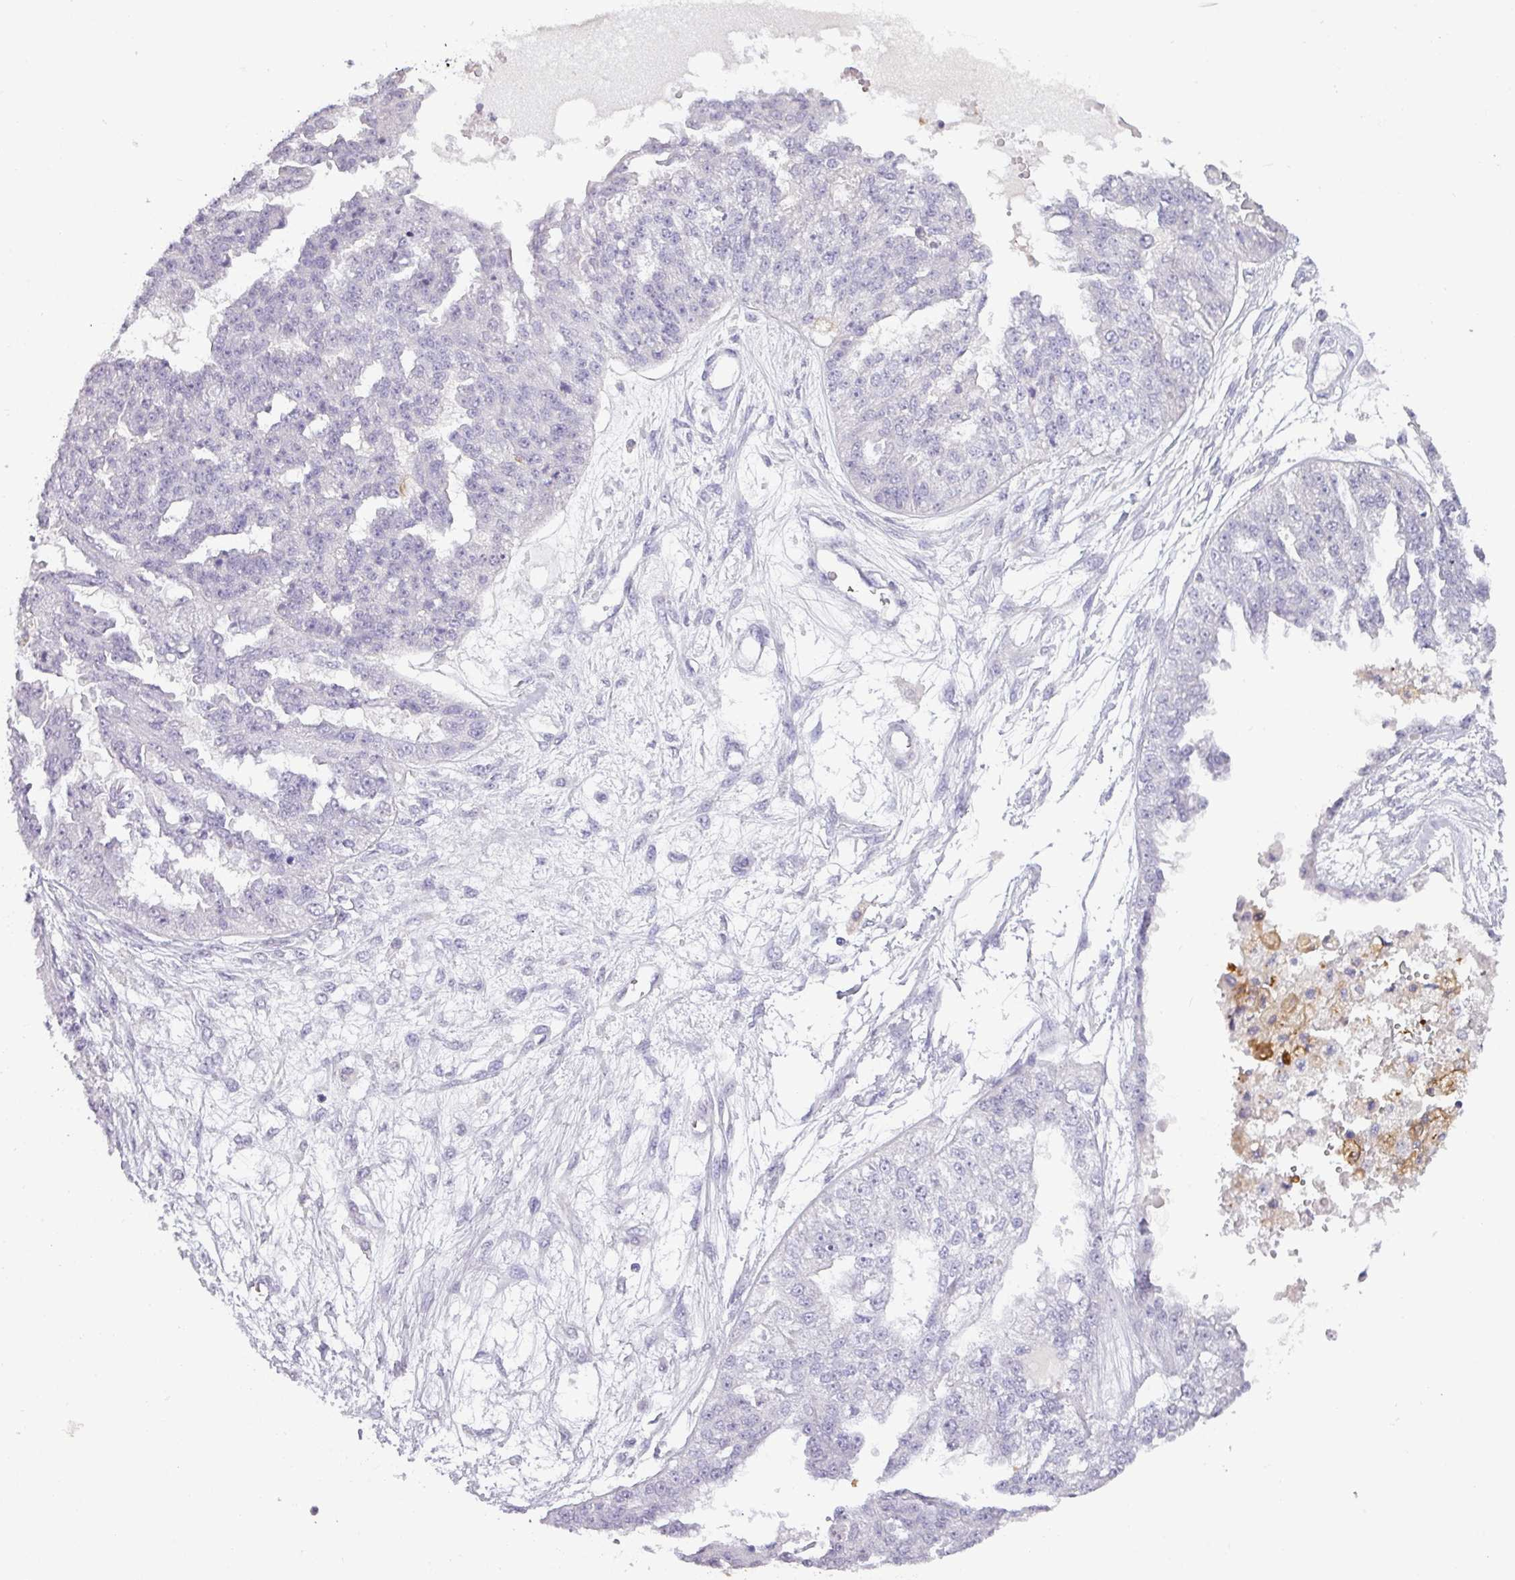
{"staining": {"intensity": "negative", "quantity": "none", "location": "none"}, "tissue": "ovarian cancer", "cell_type": "Tumor cells", "image_type": "cancer", "snomed": [{"axis": "morphology", "description": "Cystadenocarcinoma, serous, NOS"}, {"axis": "topography", "description": "Ovary"}], "caption": "This is a photomicrograph of IHC staining of serous cystadenocarcinoma (ovarian), which shows no positivity in tumor cells.", "gene": "SLC26A9", "patient": {"sex": "female", "age": 58}}